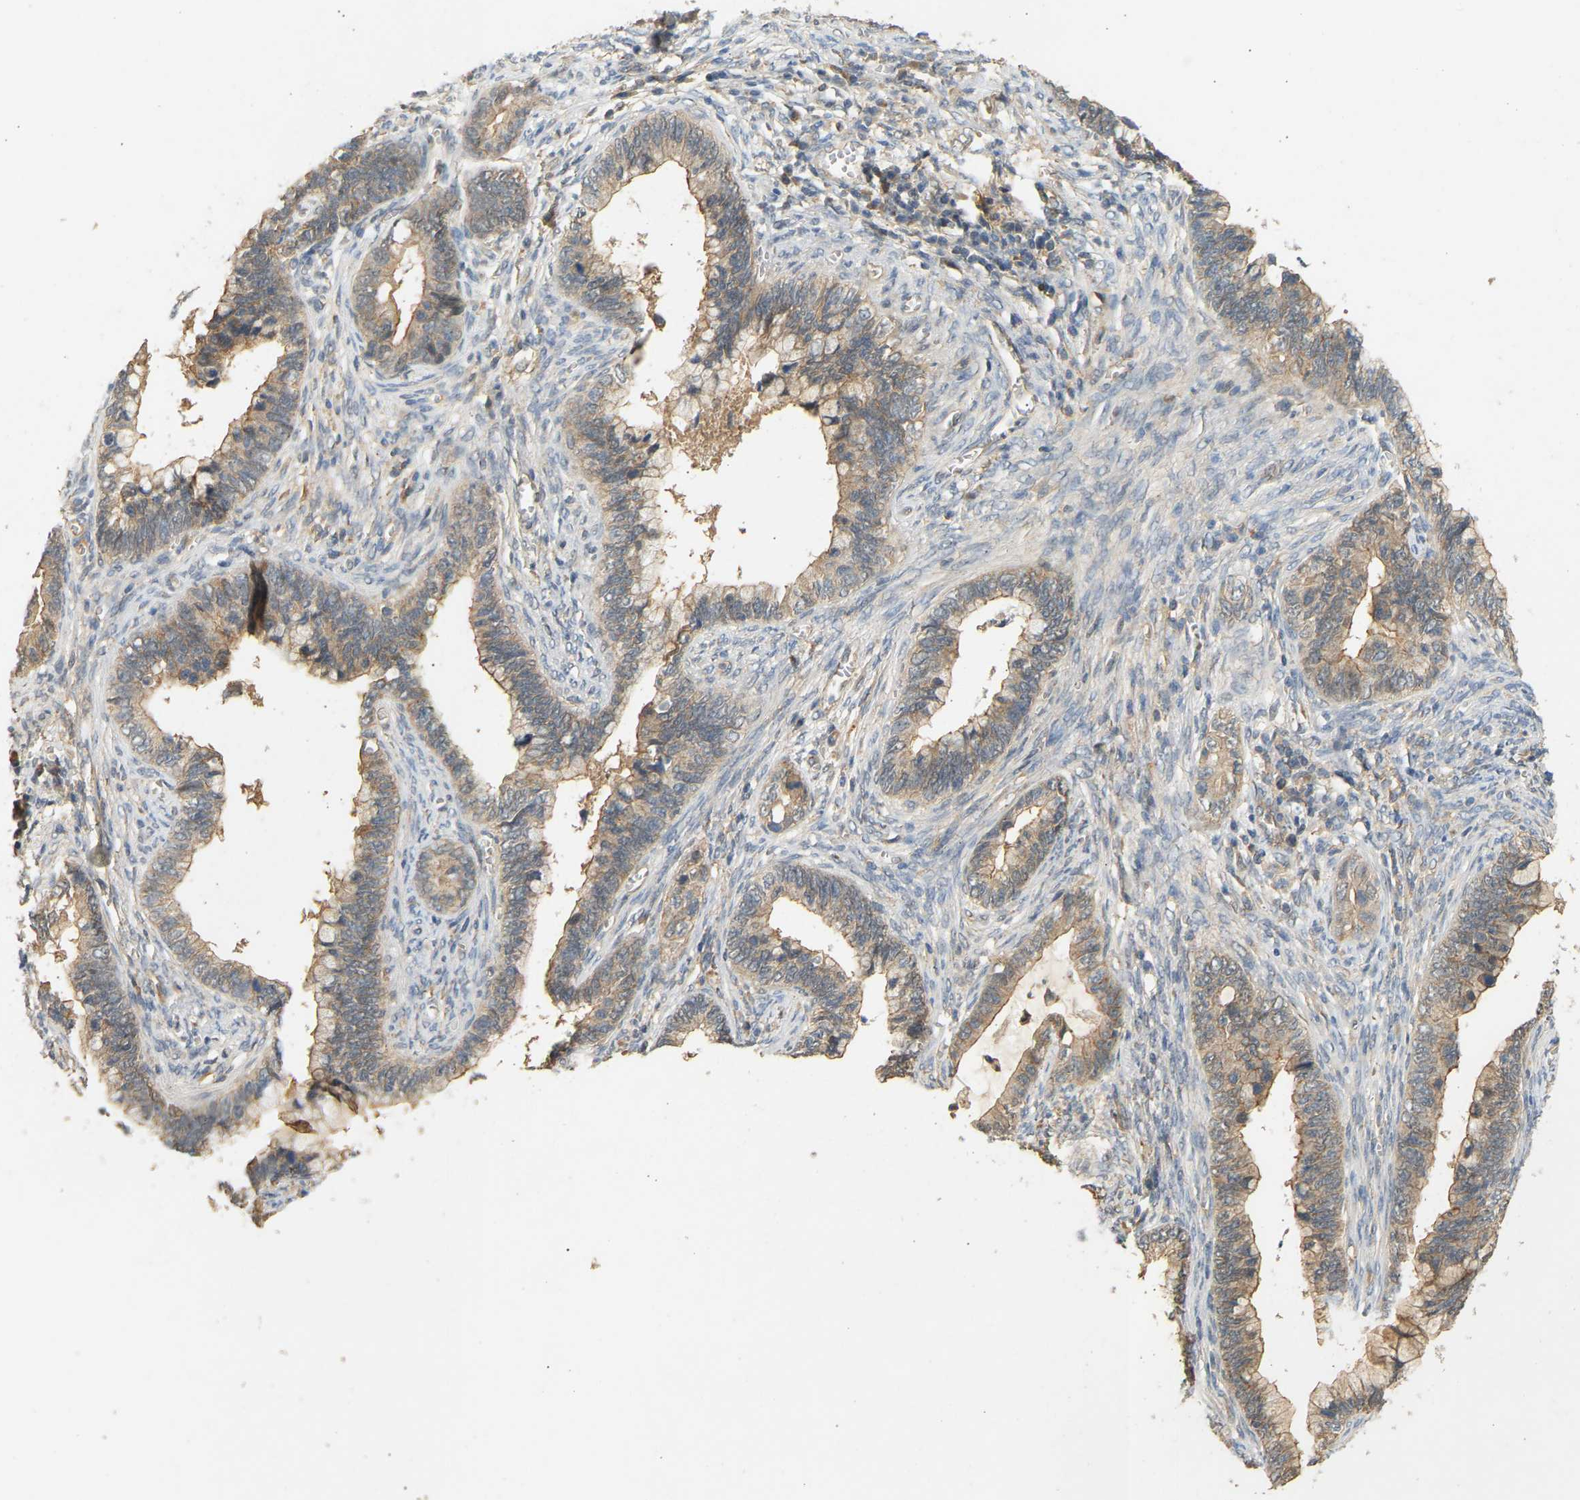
{"staining": {"intensity": "weak", "quantity": ">75%", "location": "cytoplasmic/membranous"}, "tissue": "cervical cancer", "cell_type": "Tumor cells", "image_type": "cancer", "snomed": [{"axis": "morphology", "description": "Adenocarcinoma, NOS"}, {"axis": "topography", "description": "Cervix"}], "caption": "Tumor cells display weak cytoplasmic/membranous positivity in approximately >75% of cells in cervical cancer (adenocarcinoma). The protein is shown in brown color, while the nuclei are stained blue.", "gene": "RGL1", "patient": {"sex": "female", "age": 44}}